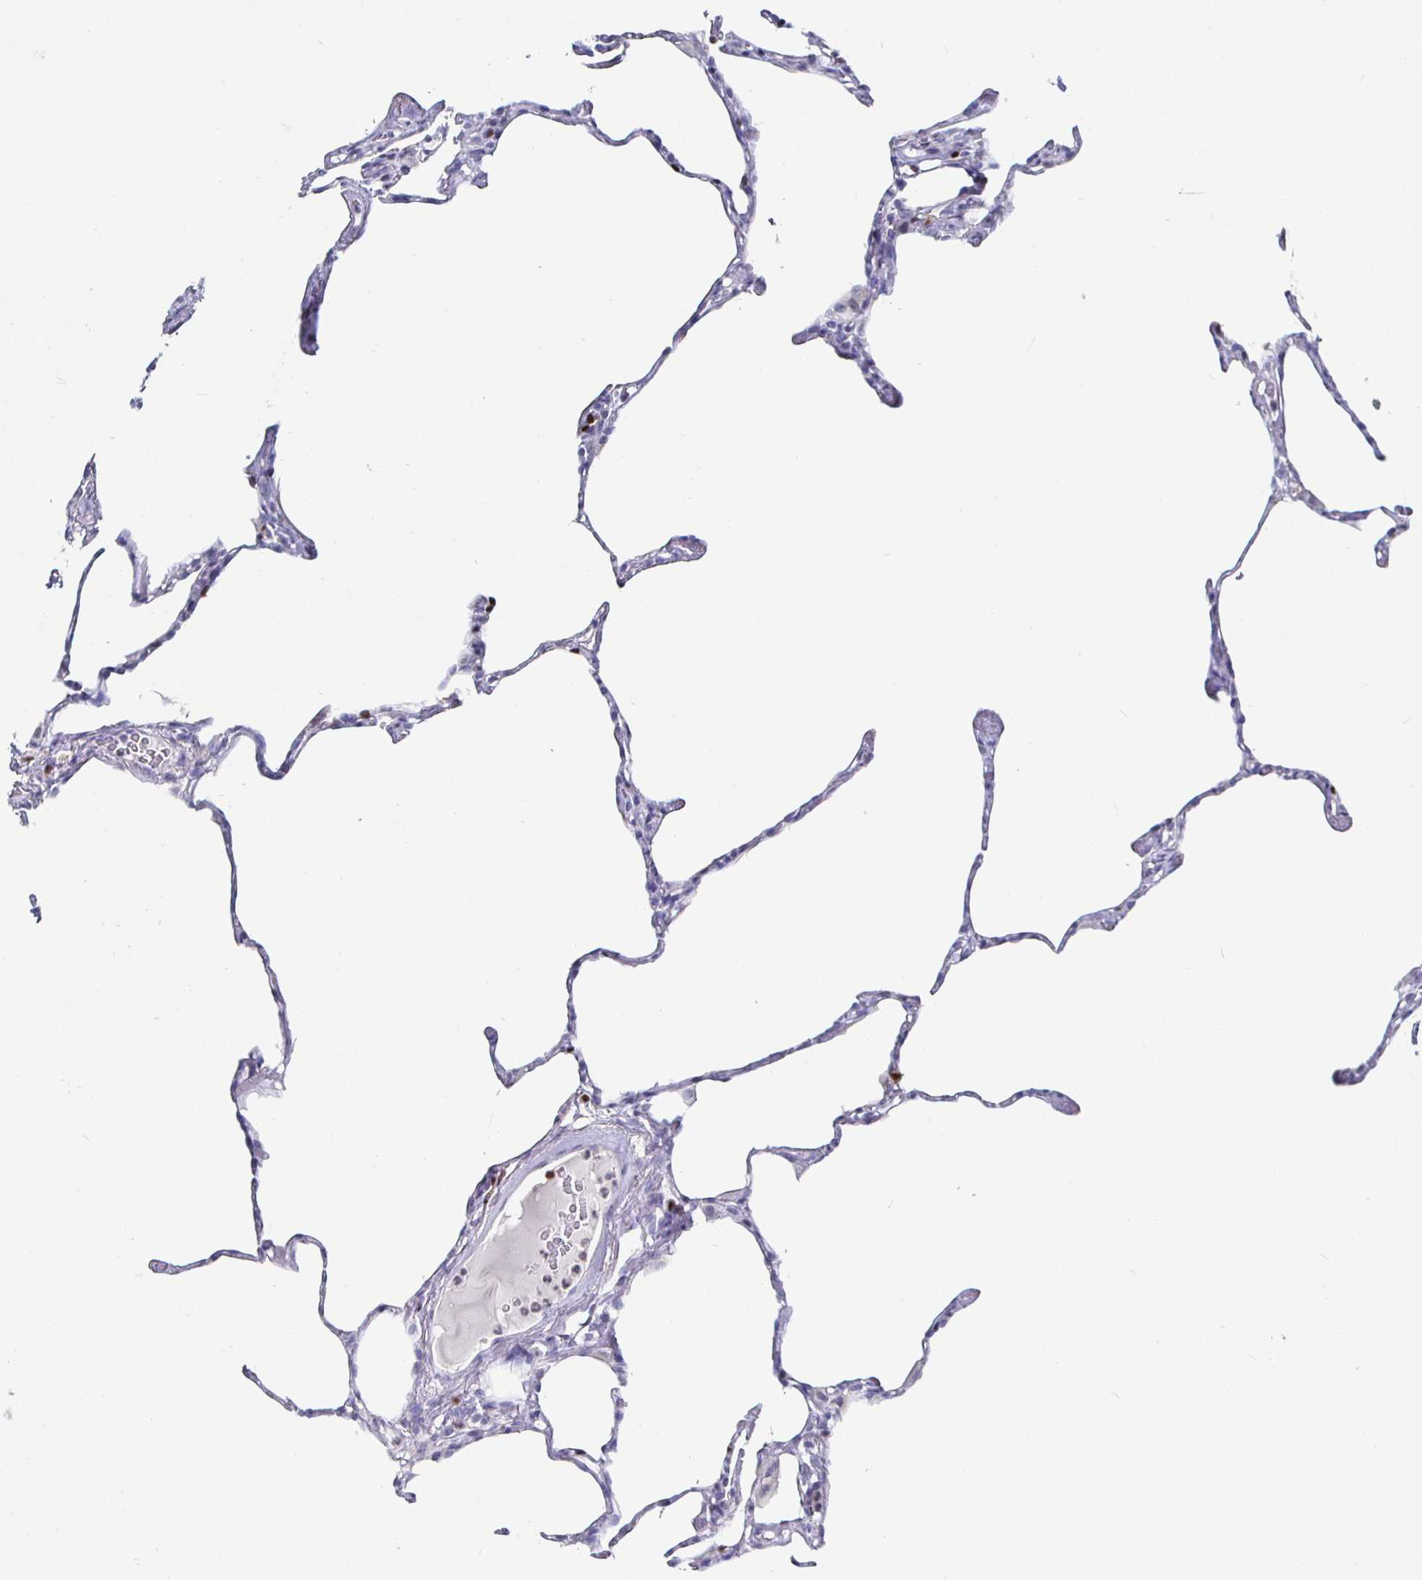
{"staining": {"intensity": "negative", "quantity": "none", "location": "none"}, "tissue": "lung", "cell_type": "Alveolar cells", "image_type": "normal", "snomed": [{"axis": "morphology", "description": "Normal tissue, NOS"}, {"axis": "topography", "description": "Lung"}], "caption": "The immunohistochemistry image has no significant expression in alveolar cells of lung. (DAB immunohistochemistry (IHC) with hematoxylin counter stain).", "gene": "RUNX2", "patient": {"sex": "male", "age": 65}}